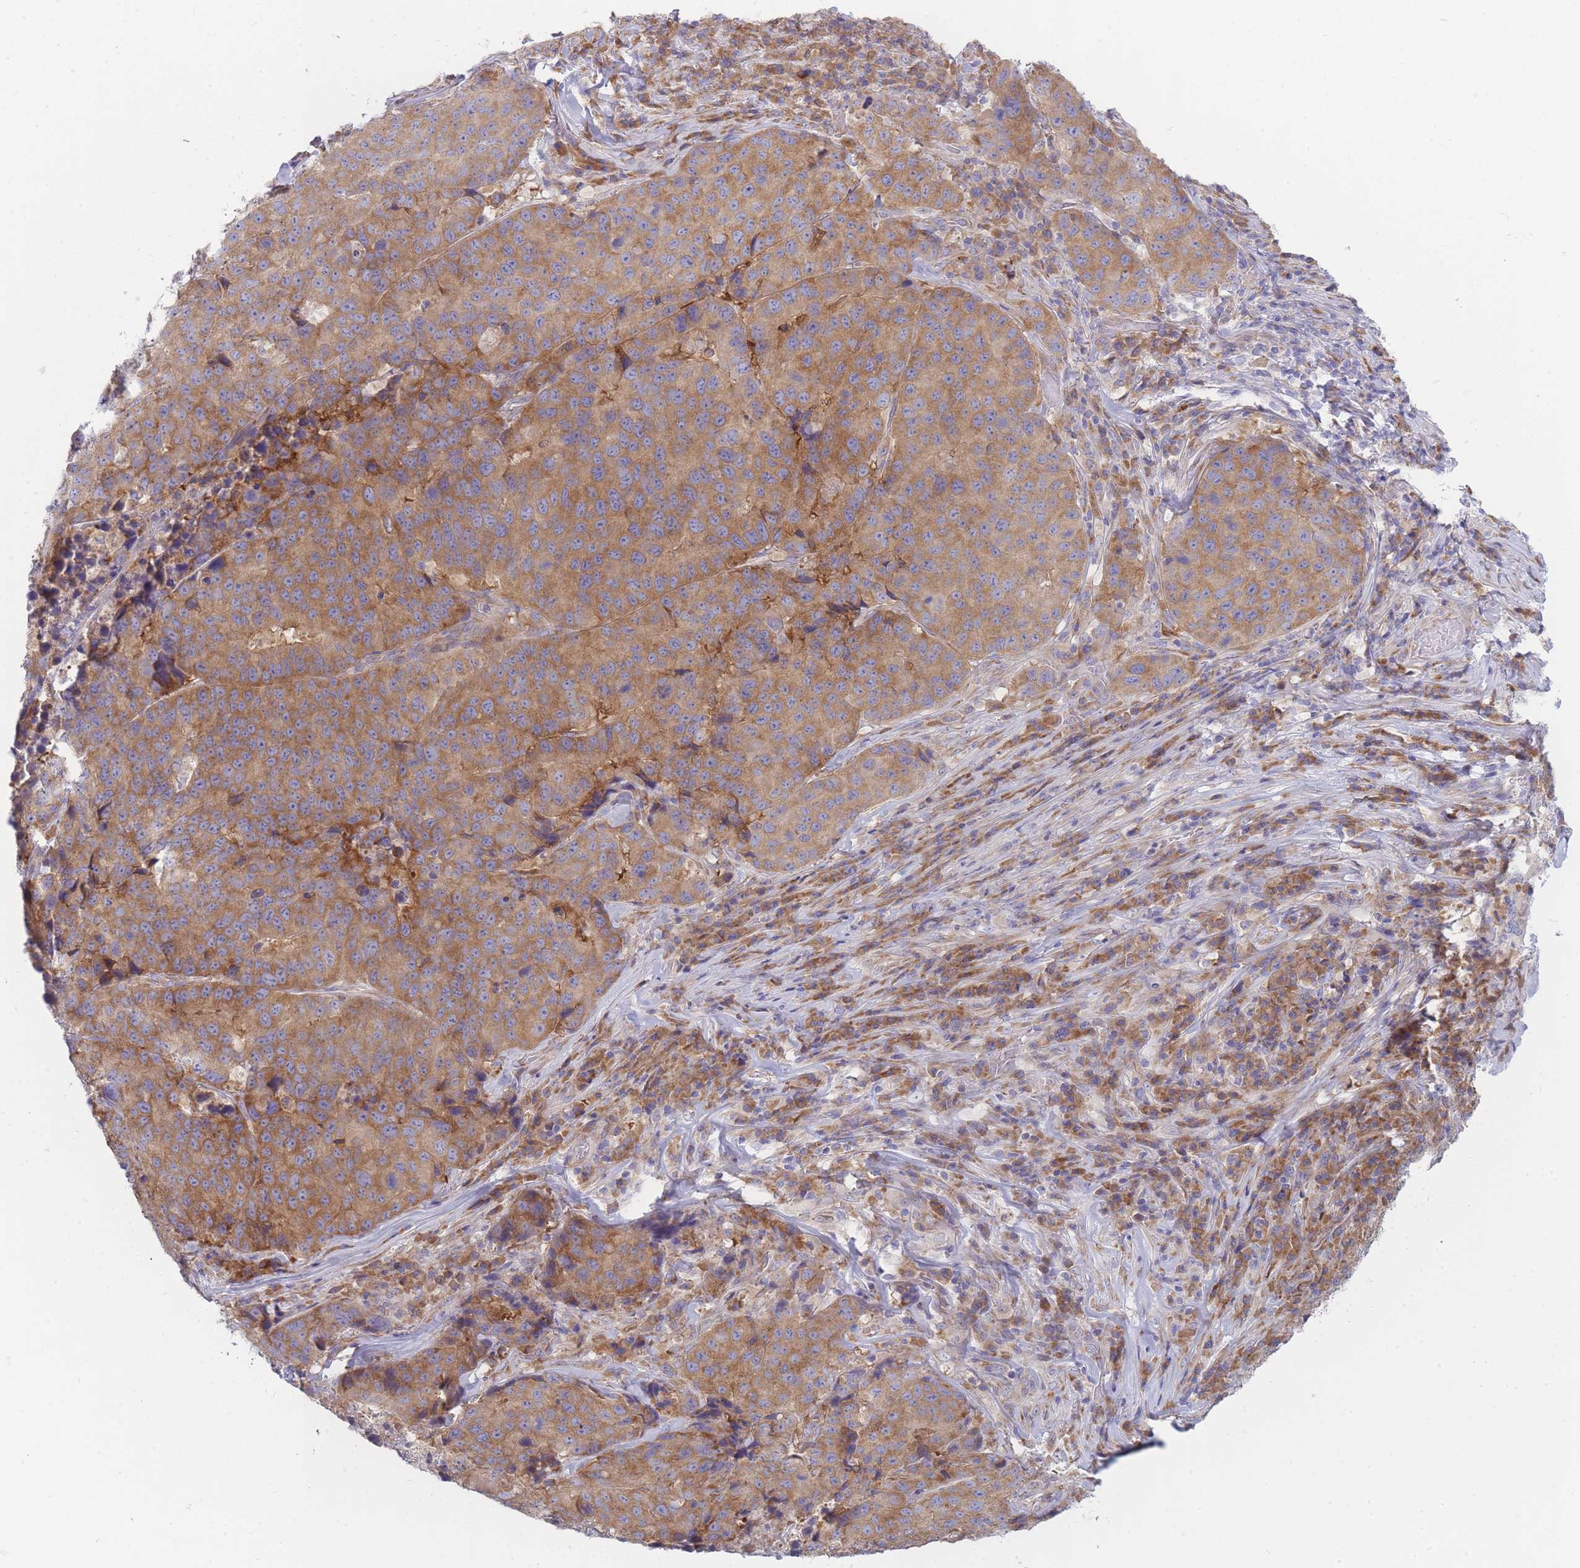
{"staining": {"intensity": "moderate", "quantity": ">75%", "location": "cytoplasmic/membranous"}, "tissue": "stomach cancer", "cell_type": "Tumor cells", "image_type": "cancer", "snomed": [{"axis": "morphology", "description": "Adenocarcinoma, NOS"}, {"axis": "topography", "description": "Stomach"}], "caption": "An immunohistochemistry image of neoplastic tissue is shown. Protein staining in brown highlights moderate cytoplasmic/membranous positivity in stomach adenocarcinoma within tumor cells. (DAB (3,3'-diaminobenzidine) IHC with brightfield microscopy, high magnification).", "gene": "OR5L2", "patient": {"sex": "male", "age": 71}}